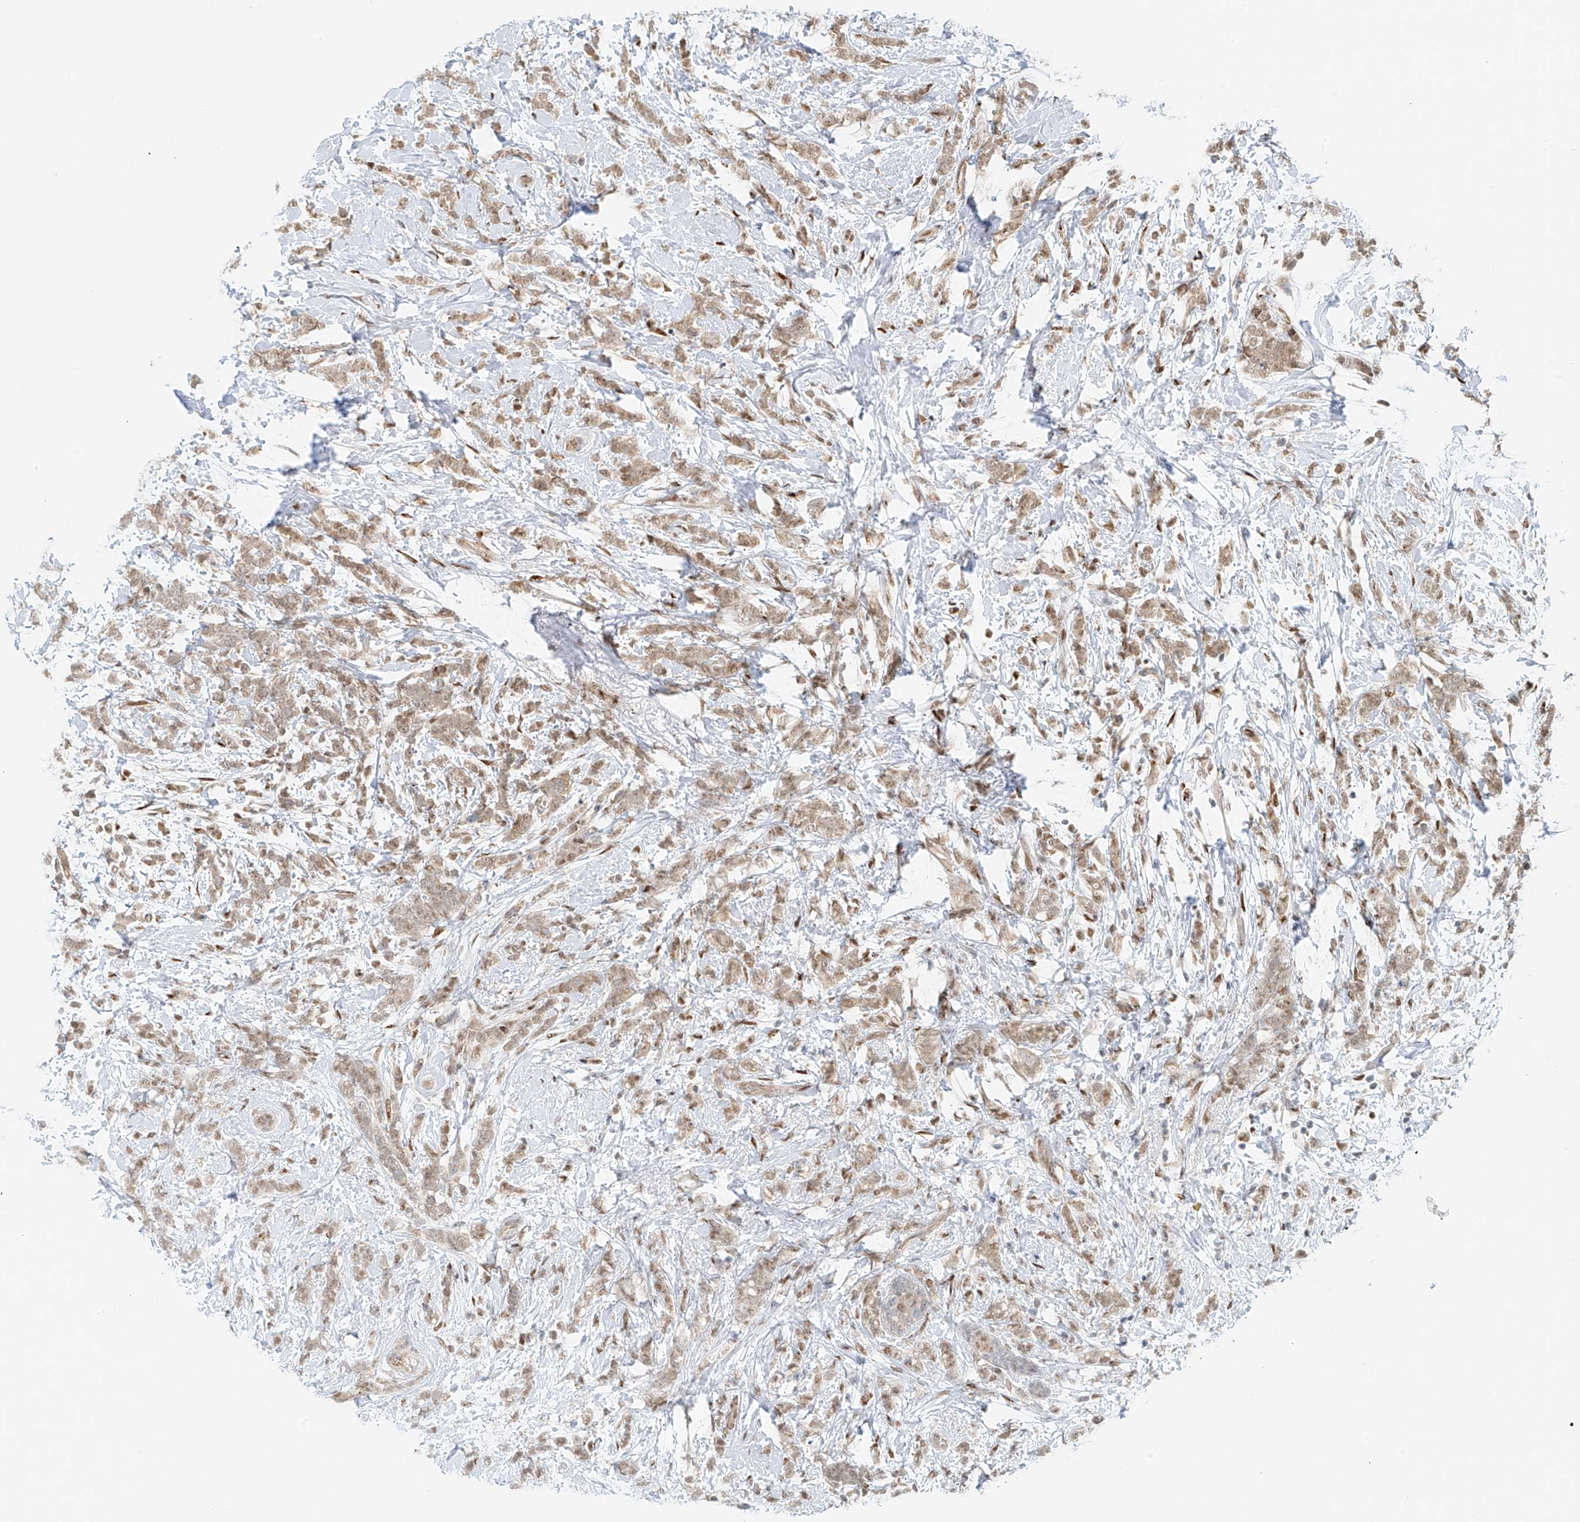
{"staining": {"intensity": "weak", "quantity": ">75%", "location": "nuclear"}, "tissue": "breast cancer", "cell_type": "Tumor cells", "image_type": "cancer", "snomed": [{"axis": "morphology", "description": "Lobular carcinoma"}, {"axis": "topography", "description": "Breast"}], "caption": "Breast cancer (lobular carcinoma) stained with DAB (3,3'-diaminobenzidine) immunohistochemistry (IHC) exhibits low levels of weak nuclear expression in about >75% of tumor cells. (IHC, brightfield microscopy, high magnification).", "gene": "ZNF514", "patient": {"sex": "female", "age": 58}}